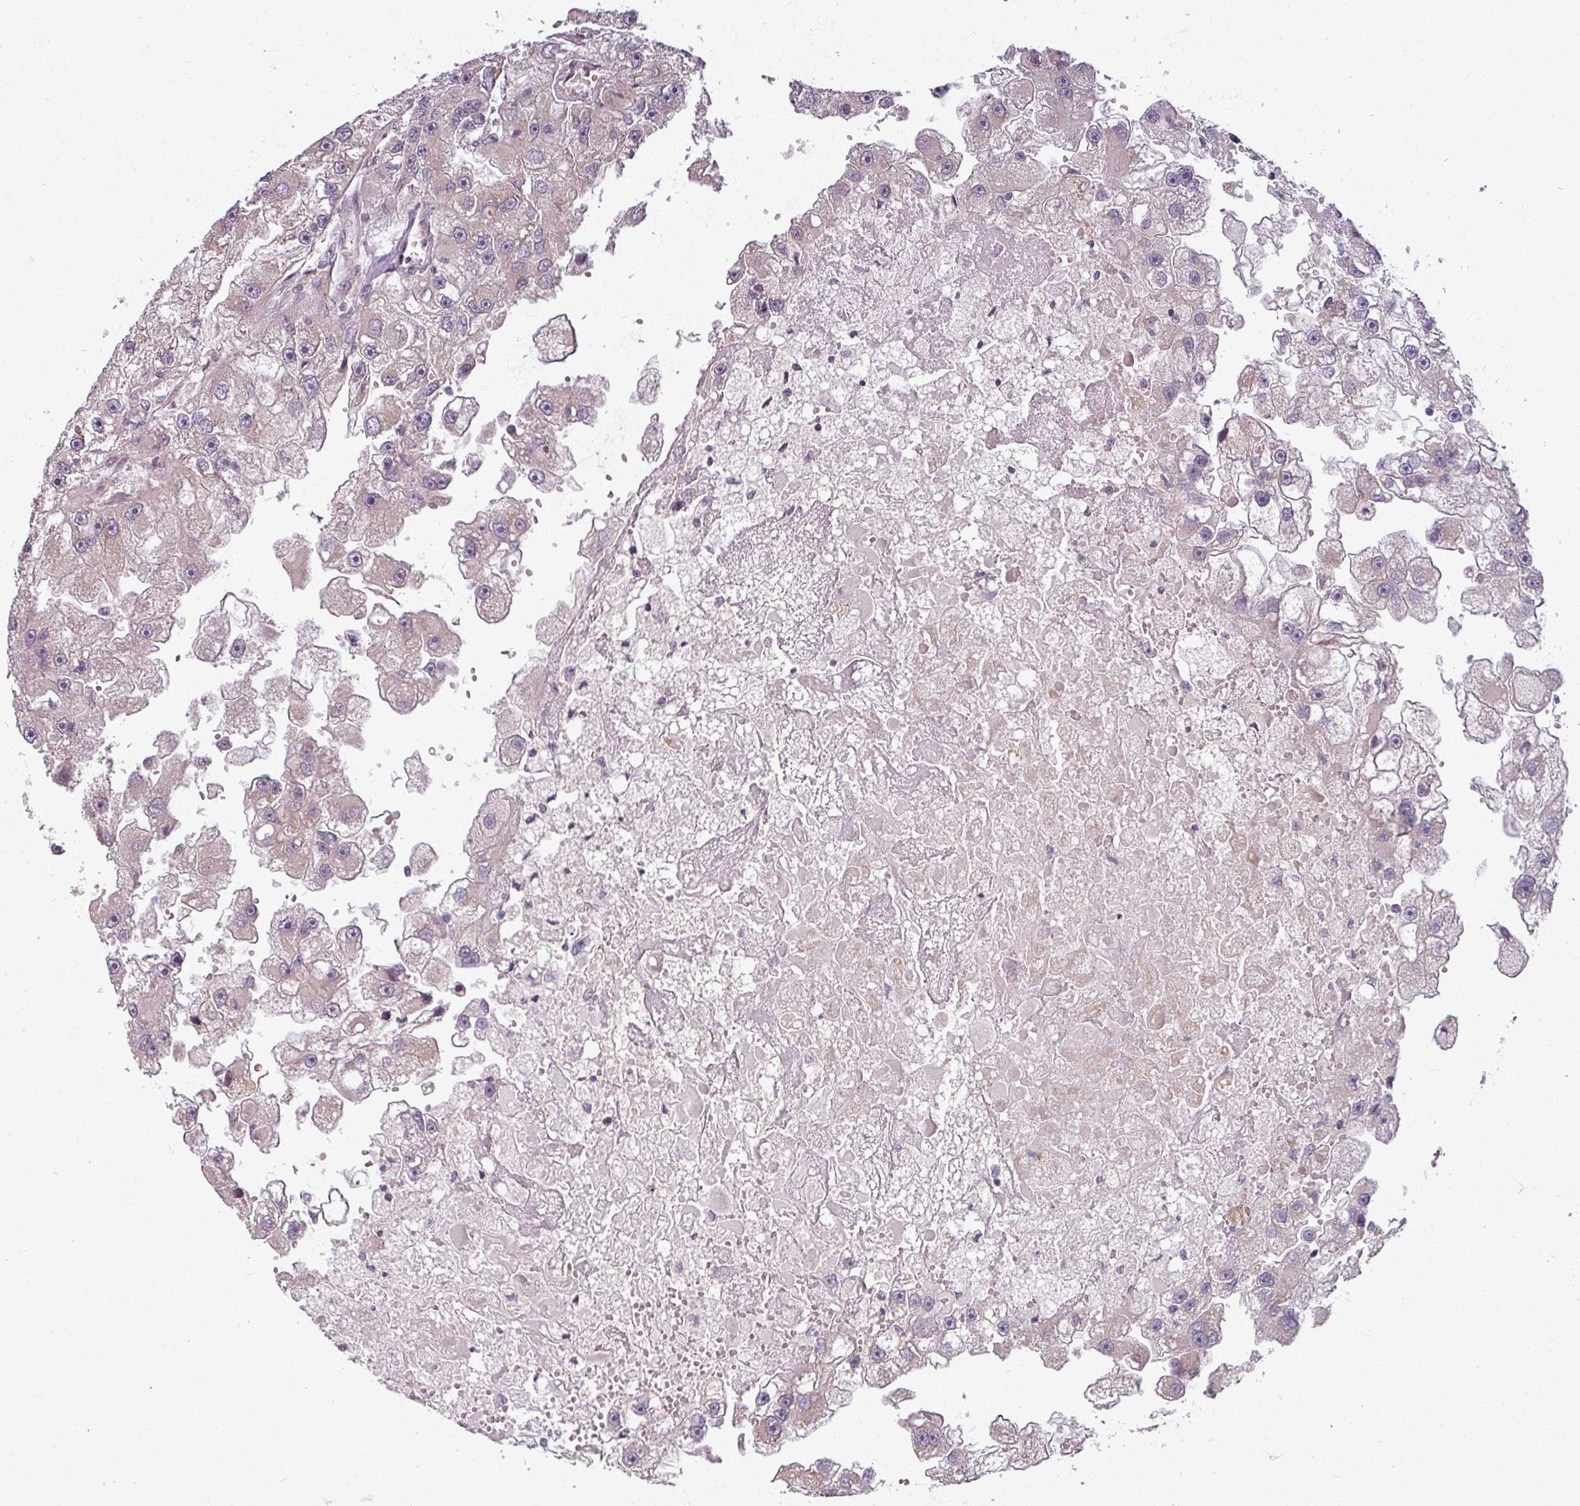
{"staining": {"intensity": "negative", "quantity": "none", "location": "none"}, "tissue": "renal cancer", "cell_type": "Tumor cells", "image_type": "cancer", "snomed": [{"axis": "morphology", "description": "Adenocarcinoma, NOS"}, {"axis": "topography", "description": "Kidney"}], "caption": "This is an IHC histopathology image of adenocarcinoma (renal). There is no staining in tumor cells.", "gene": "POLR2G", "patient": {"sex": "male", "age": 63}}